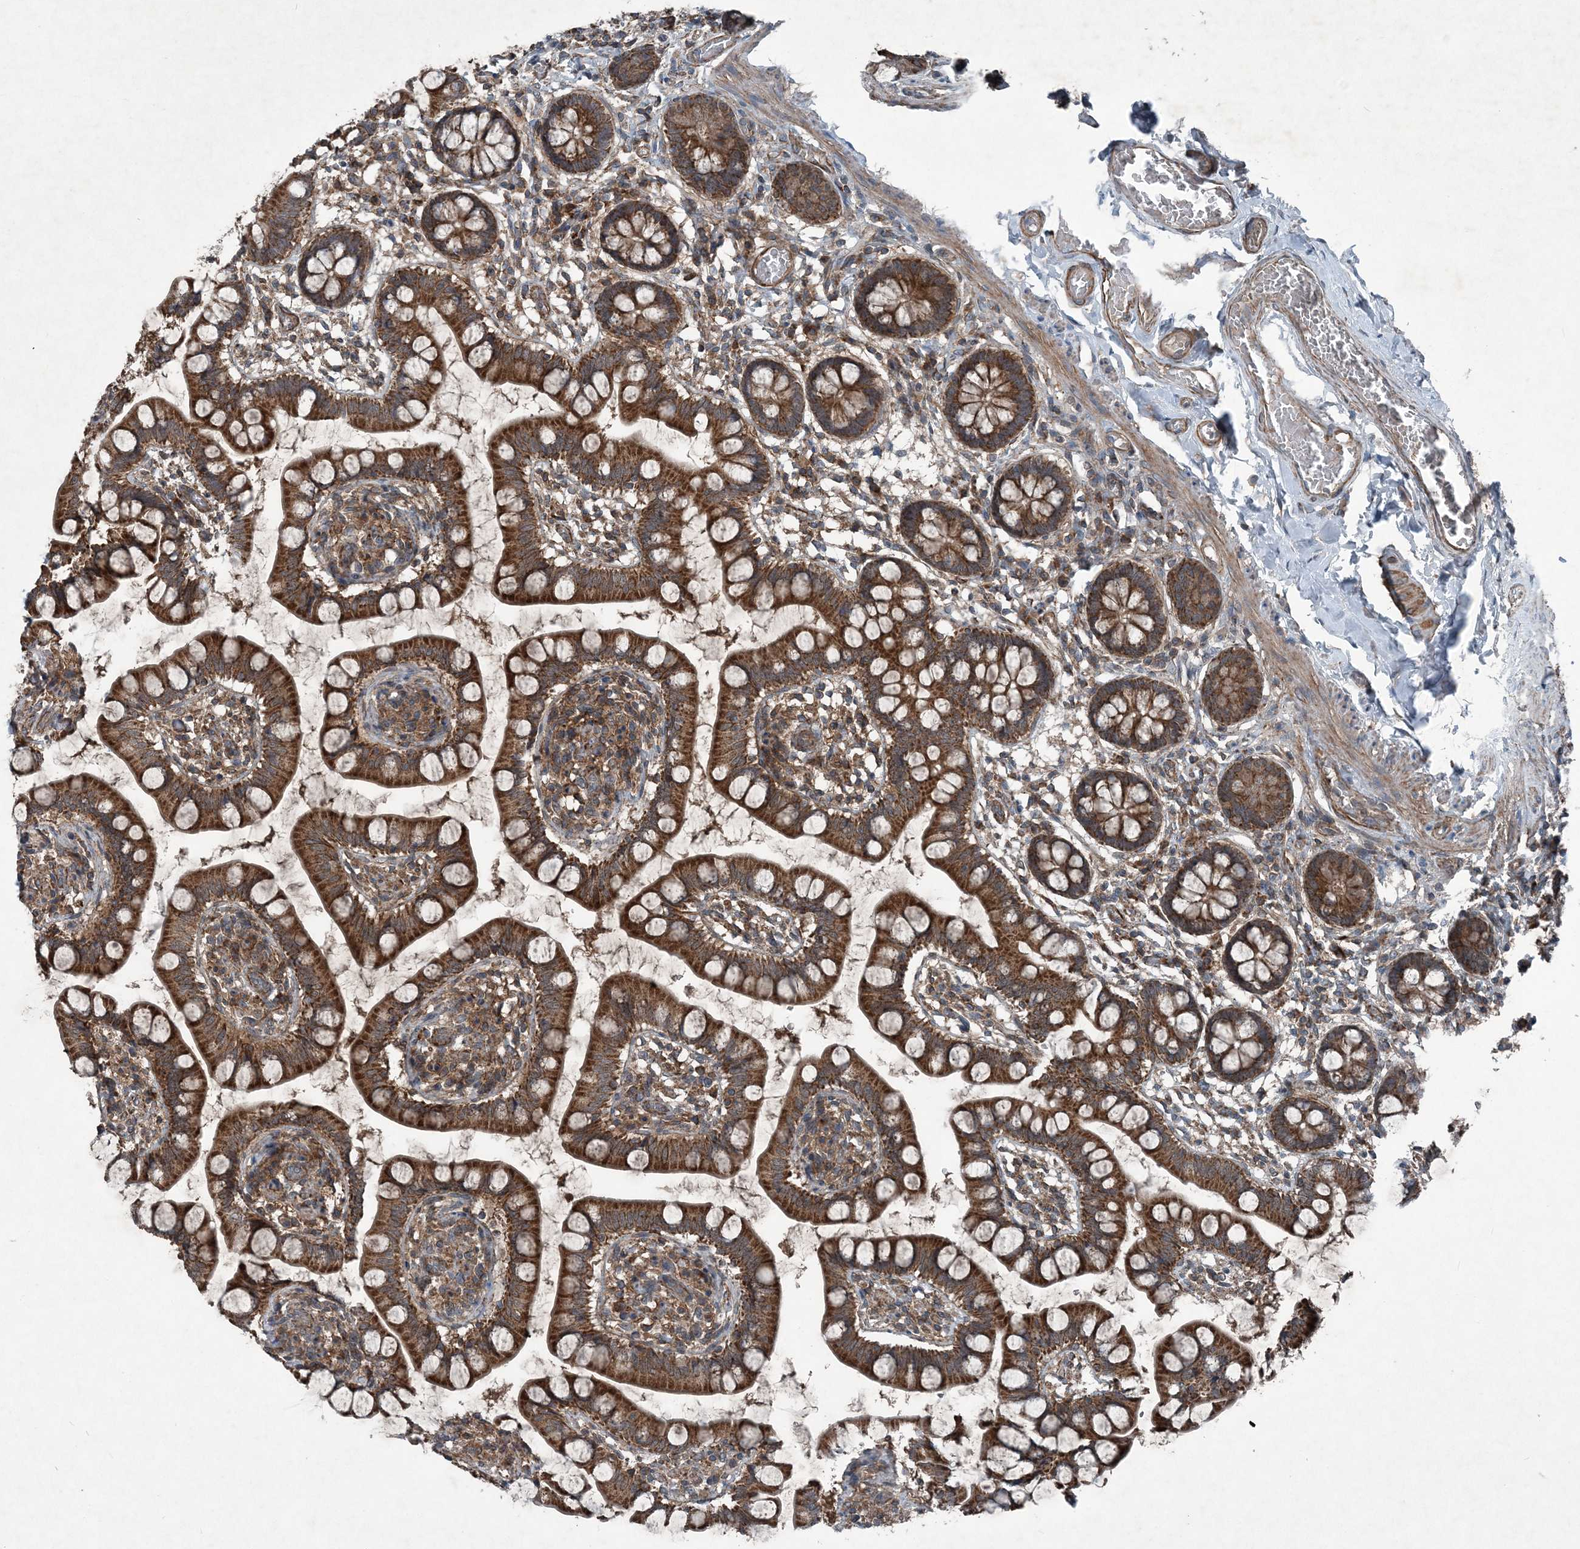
{"staining": {"intensity": "strong", "quantity": ">75%", "location": "cytoplasmic/membranous"}, "tissue": "small intestine", "cell_type": "Glandular cells", "image_type": "normal", "snomed": [{"axis": "morphology", "description": "Normal tissue, NOS"}, {"axis": "topography", "description": "Small intestine"}], "caption": "IHC photomicrograph of normal small intestine stained for a protein (brown), which demonstrates high levels of strong cytoplasmic/membranous staining in about >75% of glandular cells.", "gene": "NDUFA2", "patient": {"sex": "male", "age": 52}}